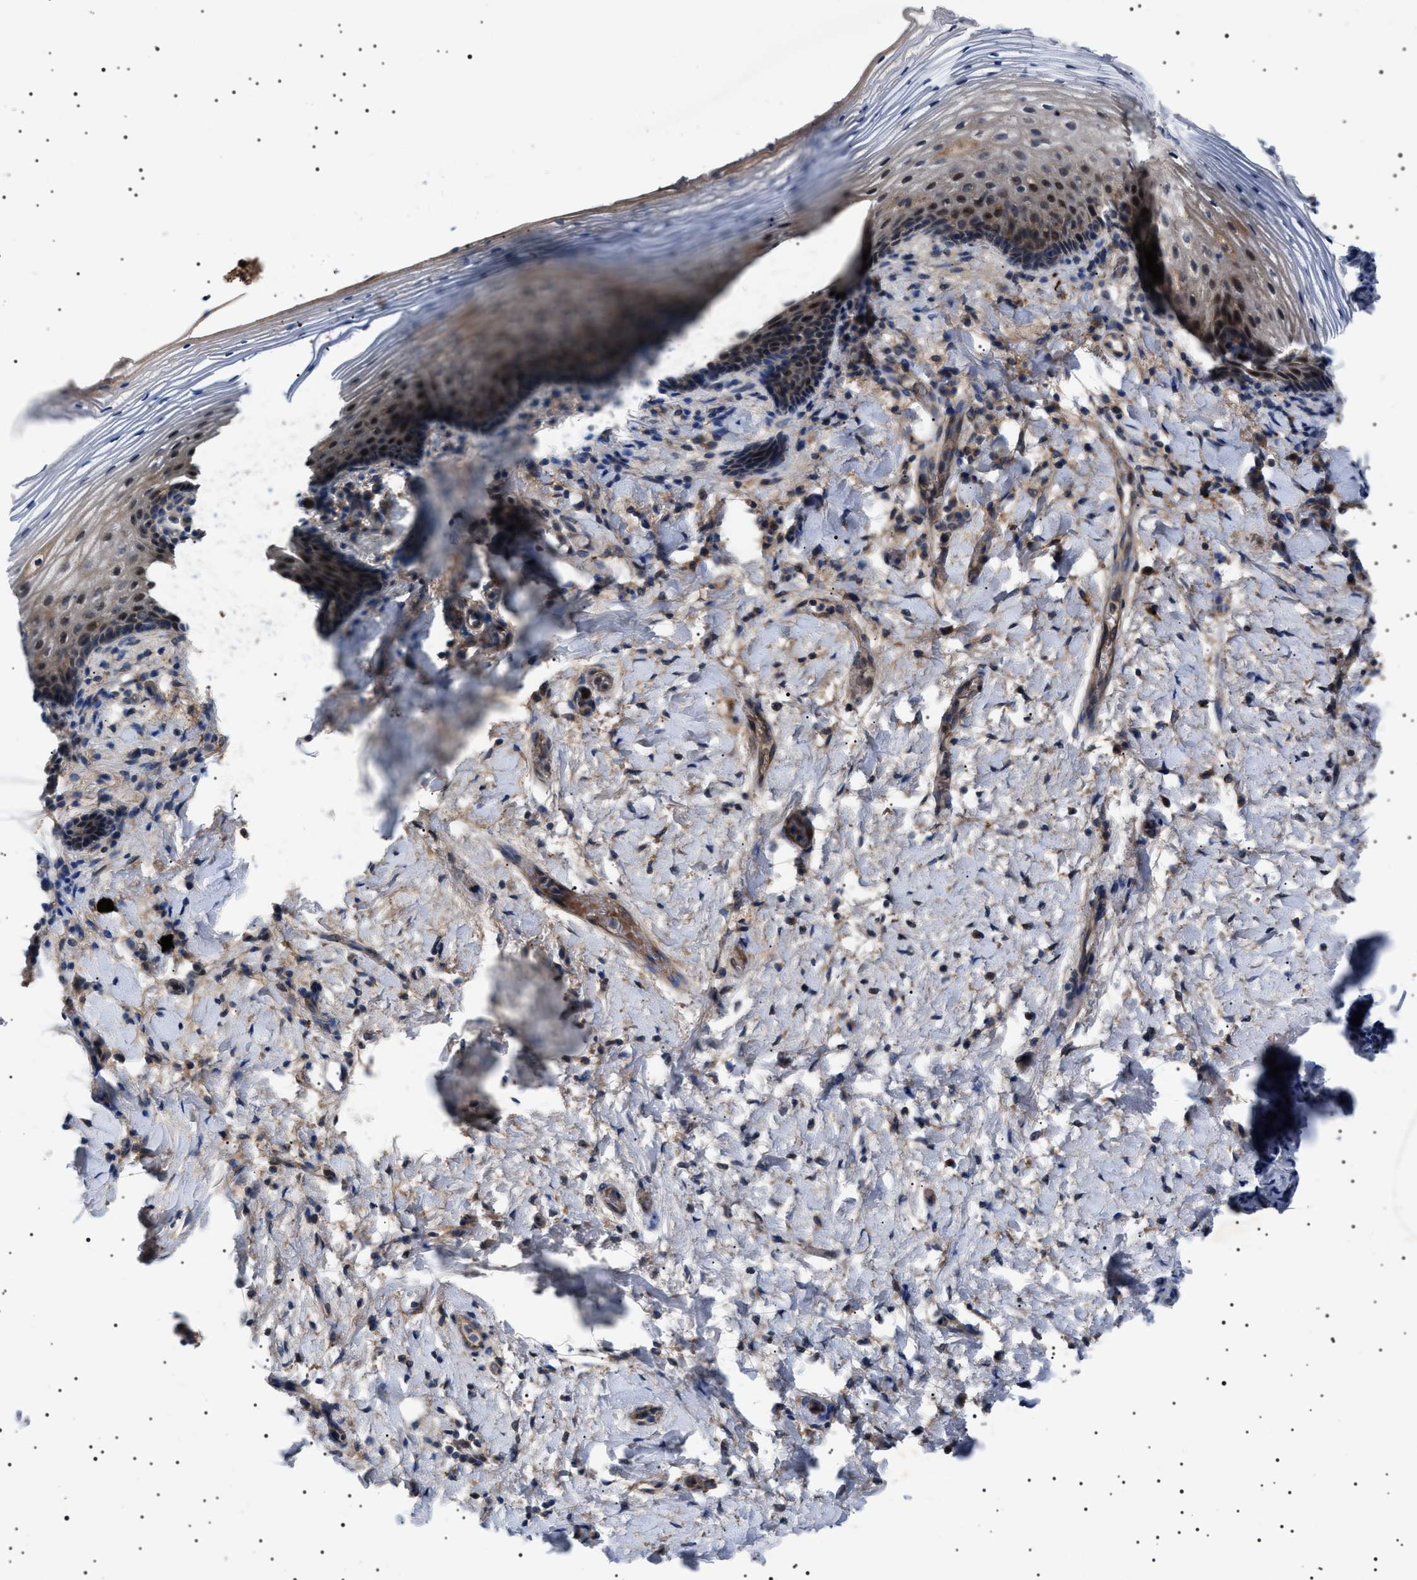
{"staining": {"intensity": "moderate", "quantity": "25%-75%", "location": "cytoplasmic/membranous,nuclear"}, "tissue": "vagina", "cell_type": "Squamous epithelial cells", "image_type": "normal", "snomed": [{"axis": "morphology", "description": "Normal tissue, NOS"}, {"axis": "topography", "description": "Vagina"}], "caption": "Immunohistochemical staining of benign human vagina exhibits medium levels of moderate cytoplasmic/membranous,nuclear expression in approximately 25%-75% of squamous epithelial cells. (Stains: DAB in brown, nuclei in blue, Microscopy: brightfield microscopy at high magnification).", "gene": "PTRH1", "patient": {"sex": "female", "age": 60}}